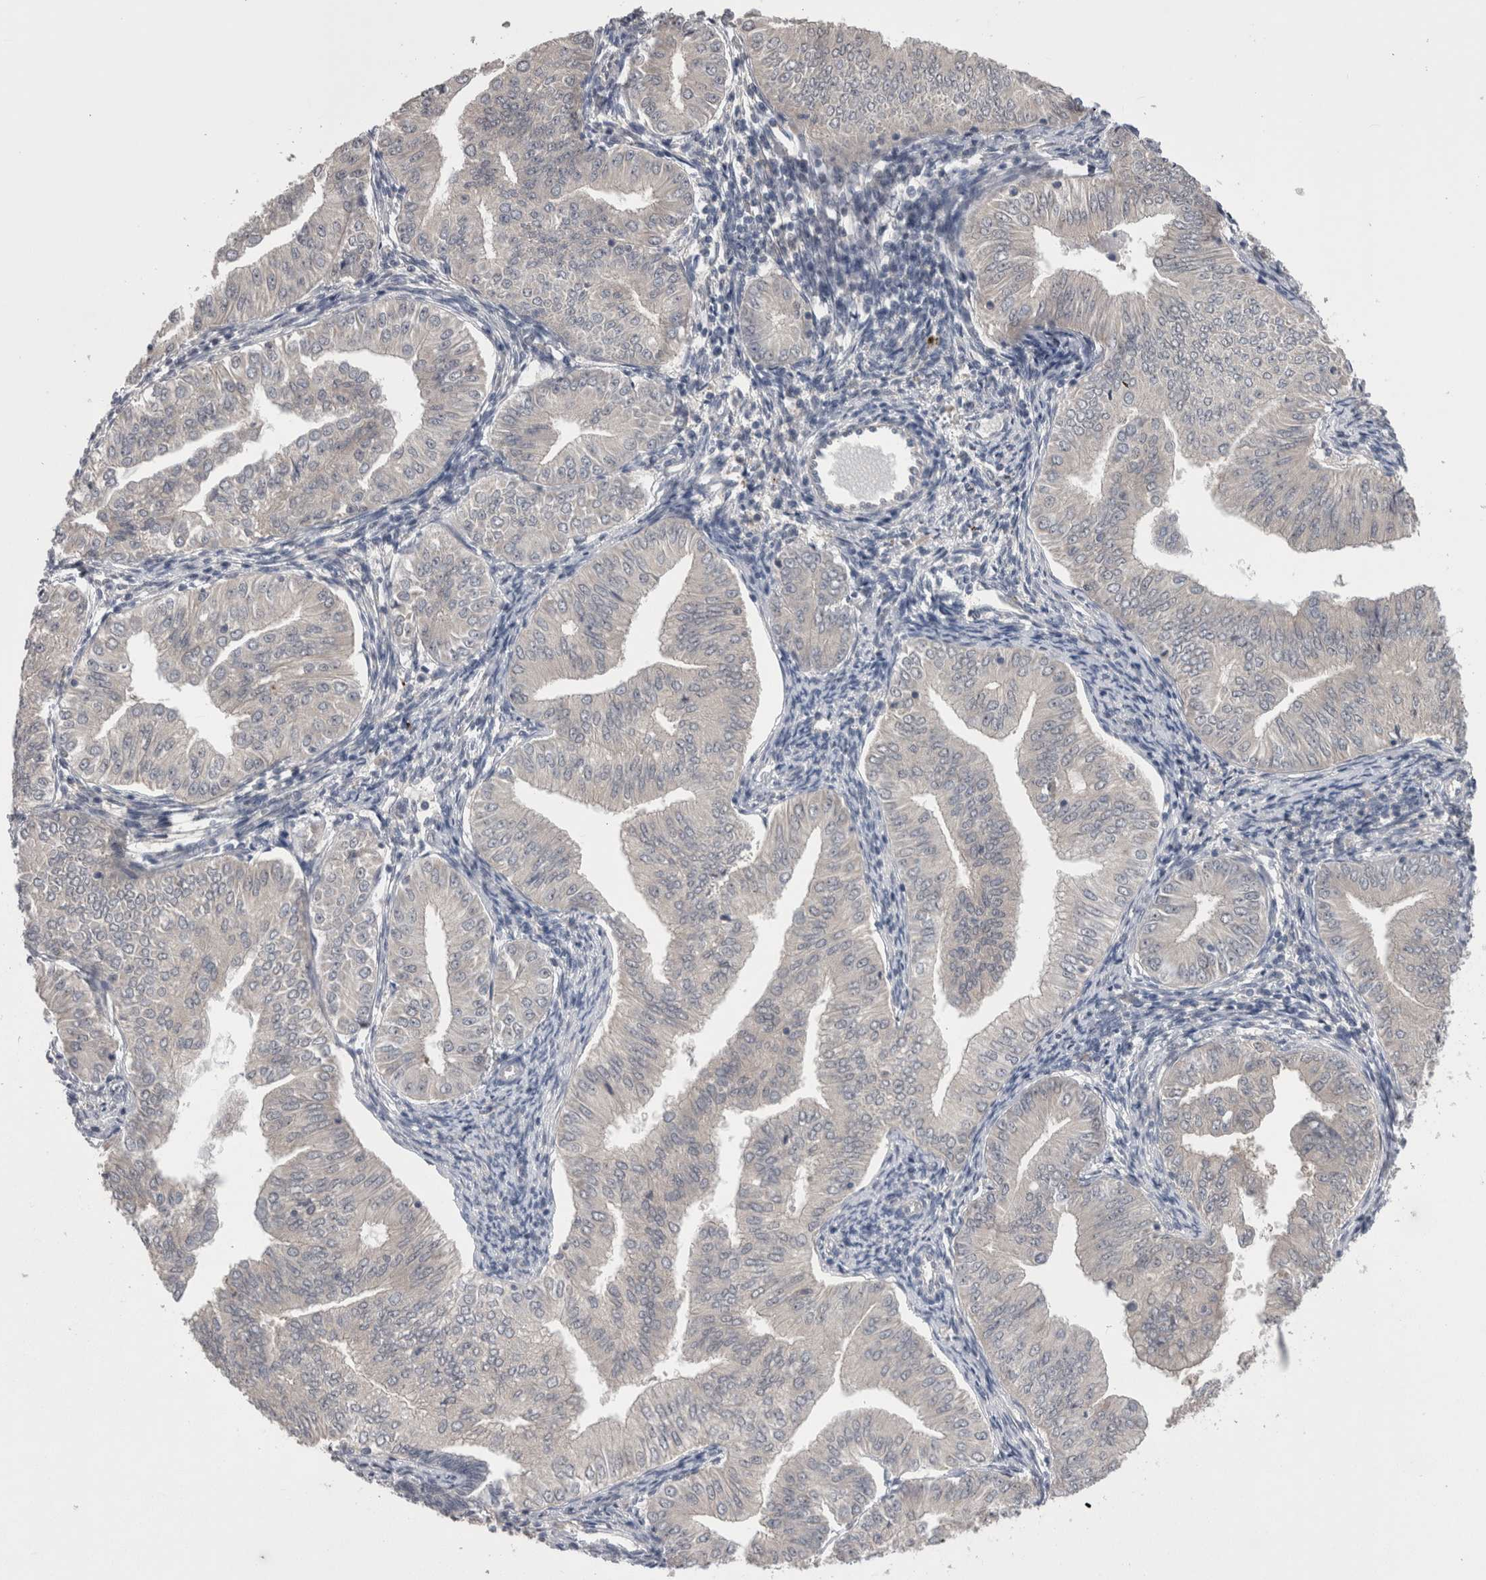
{"staining": {"intensity": "negative", "quantity": "none", "location": "none"}, "tissue": "endometrial cancer", "cell_type": "Tumor cells", "image_type": "cancer", "snomed": [{"axis": "morphology", "description": "Normal tissue, NOS"}, {"axis": "morphology", "description": "Adenocarcinoma, NOS"}, {"axis": "topography", "description": "Endometrium"}], "caption": "This is an immunohistochemistry (IHC) micrograph of human endometrial adenocarcinoma. There is no positivity in tumor cells.", "gene": "DCTN6", "patient": {"sex": "female", "age": 53}}